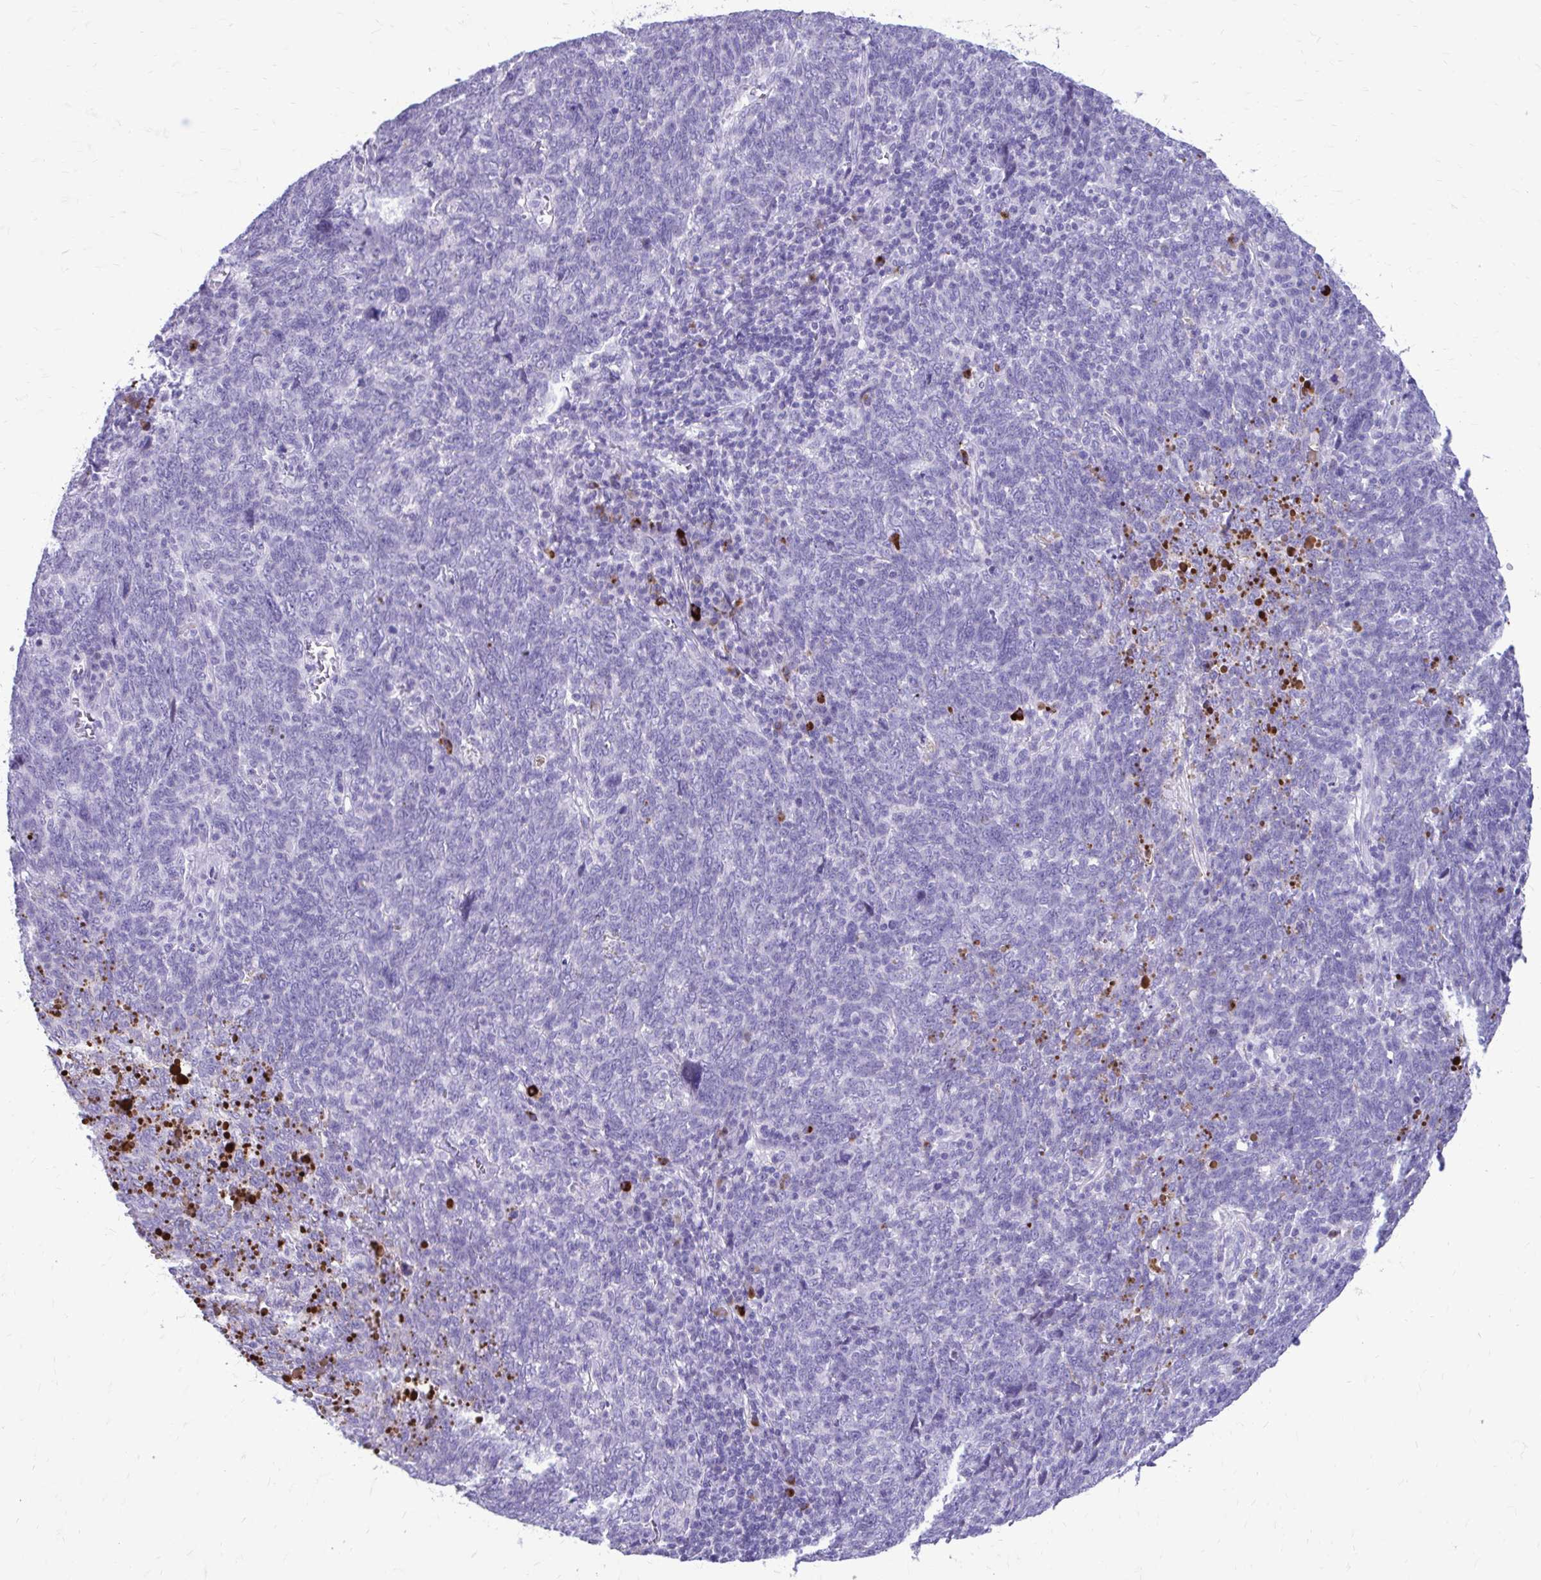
{"staining": {"intensity": "negative", "quantity": "none", "location": "none"}, "tissue": "lung cancer", "cell_type": "Tumor cells", "image_type": "cancer", "snomed": [{"axis": "morphology", "description": "Squamous cell carcinoma, NOS"}, {"axis": "topography", "description": "Lung"}], "caption": "High magnification brightfield microscopy of lung squamous cell carcinoma stained with DAB (3,3'-diaminobenzidine) (brown) and counterstained with hematoxylin (blue): tumor cells show no significant staining.", "gene": "SATL1", "patient": {"sex": "female", "age": 72}}